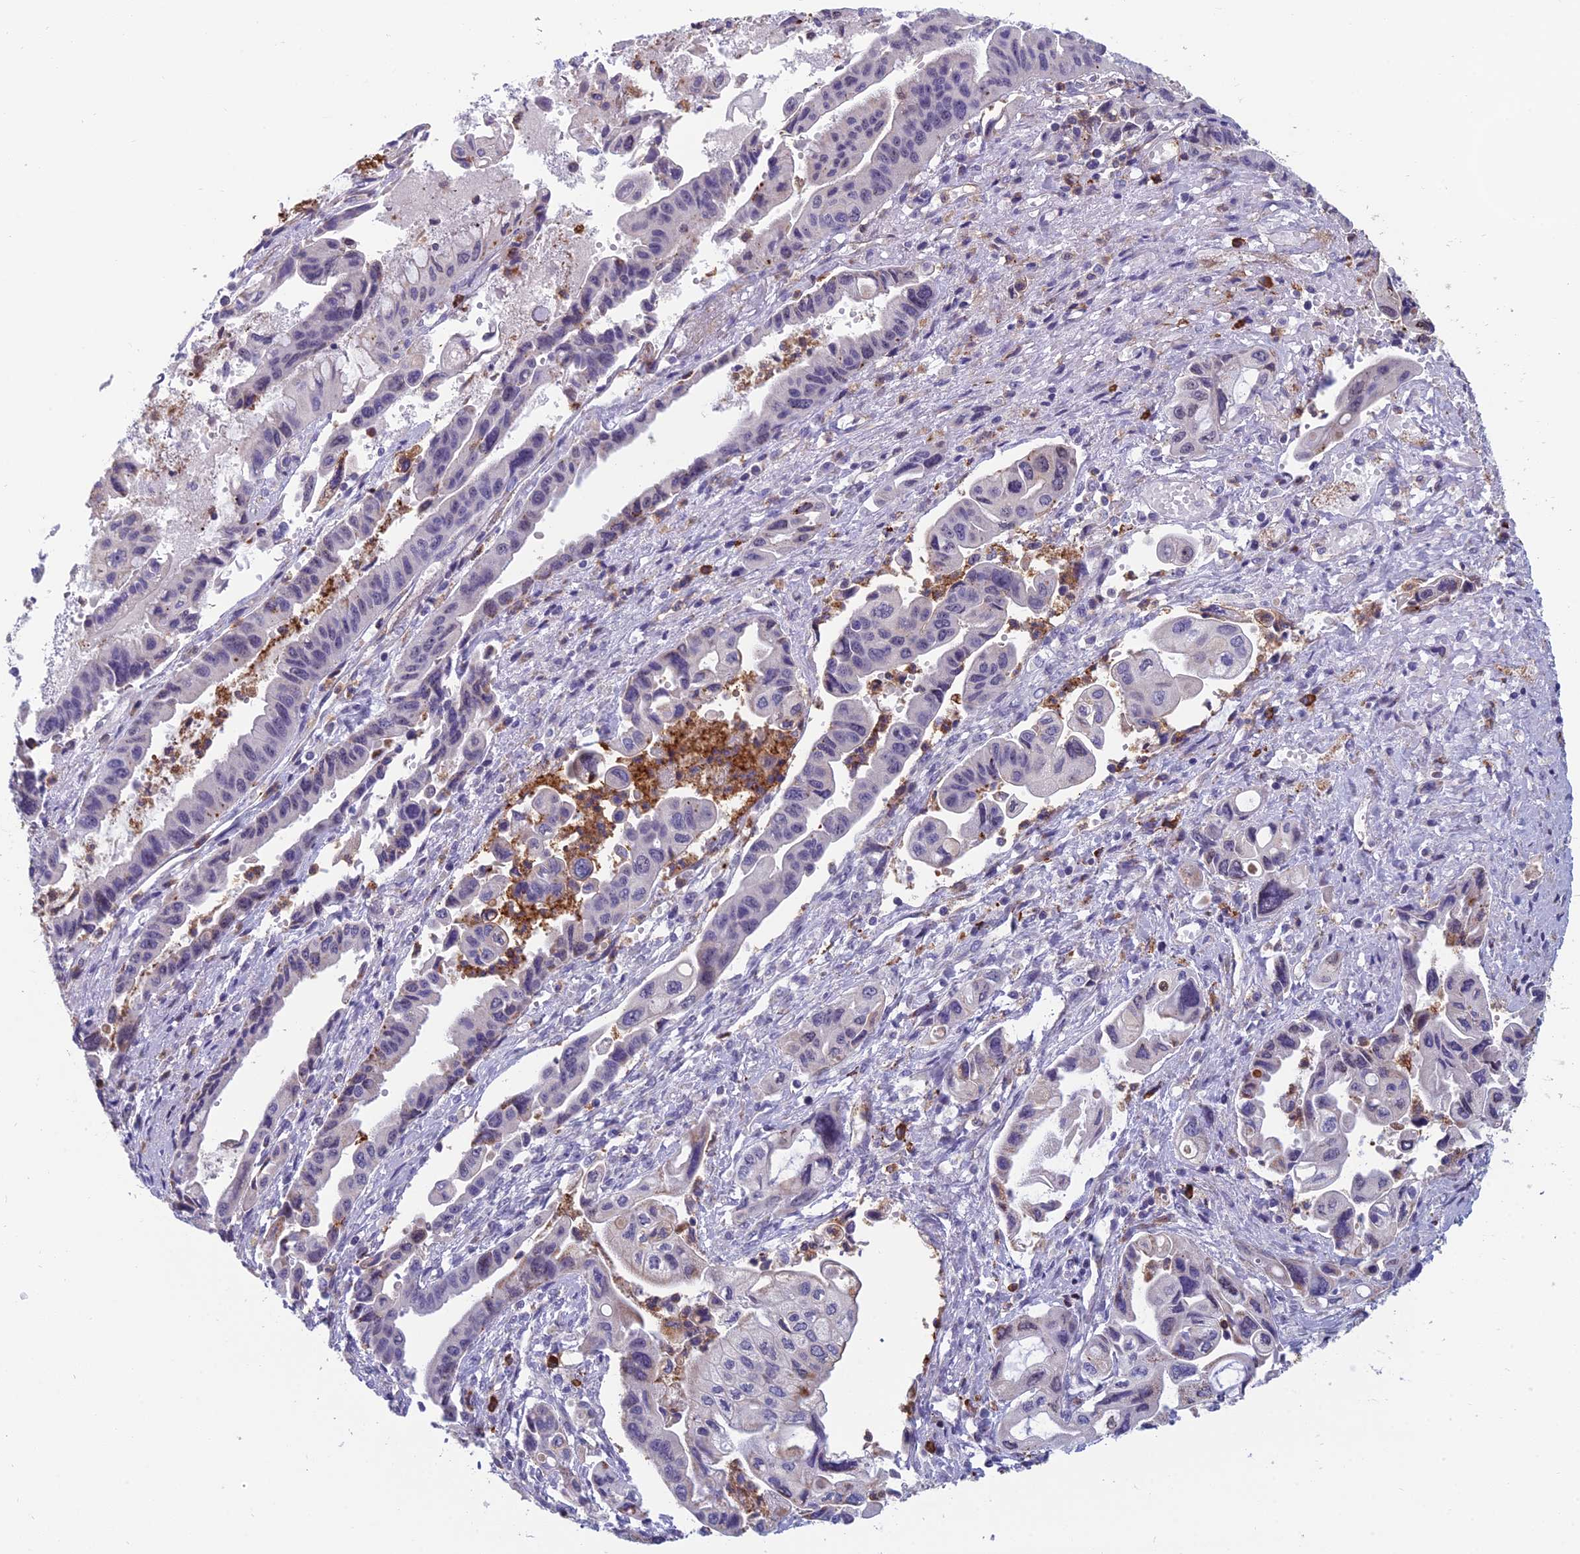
{"staining": {"intensity": "negative", "quantity": "none", "location": "none"}, "tissue": "pancreatic cancer", "cell_type": "Tumor cells", "image_type": "cancer", "snomed": [{"axis": "morphology", "description": "Adenocarcinoma, NOS"}, {"axis": "topography", "description": "Pancreas"}], "caption": "The photomicrograph displays no significant staining in tumor cells of pancreatic cancer (adenocarcinoma).", "gene": "NOC2L", "patient": {"sex": "female", "age": 50}}